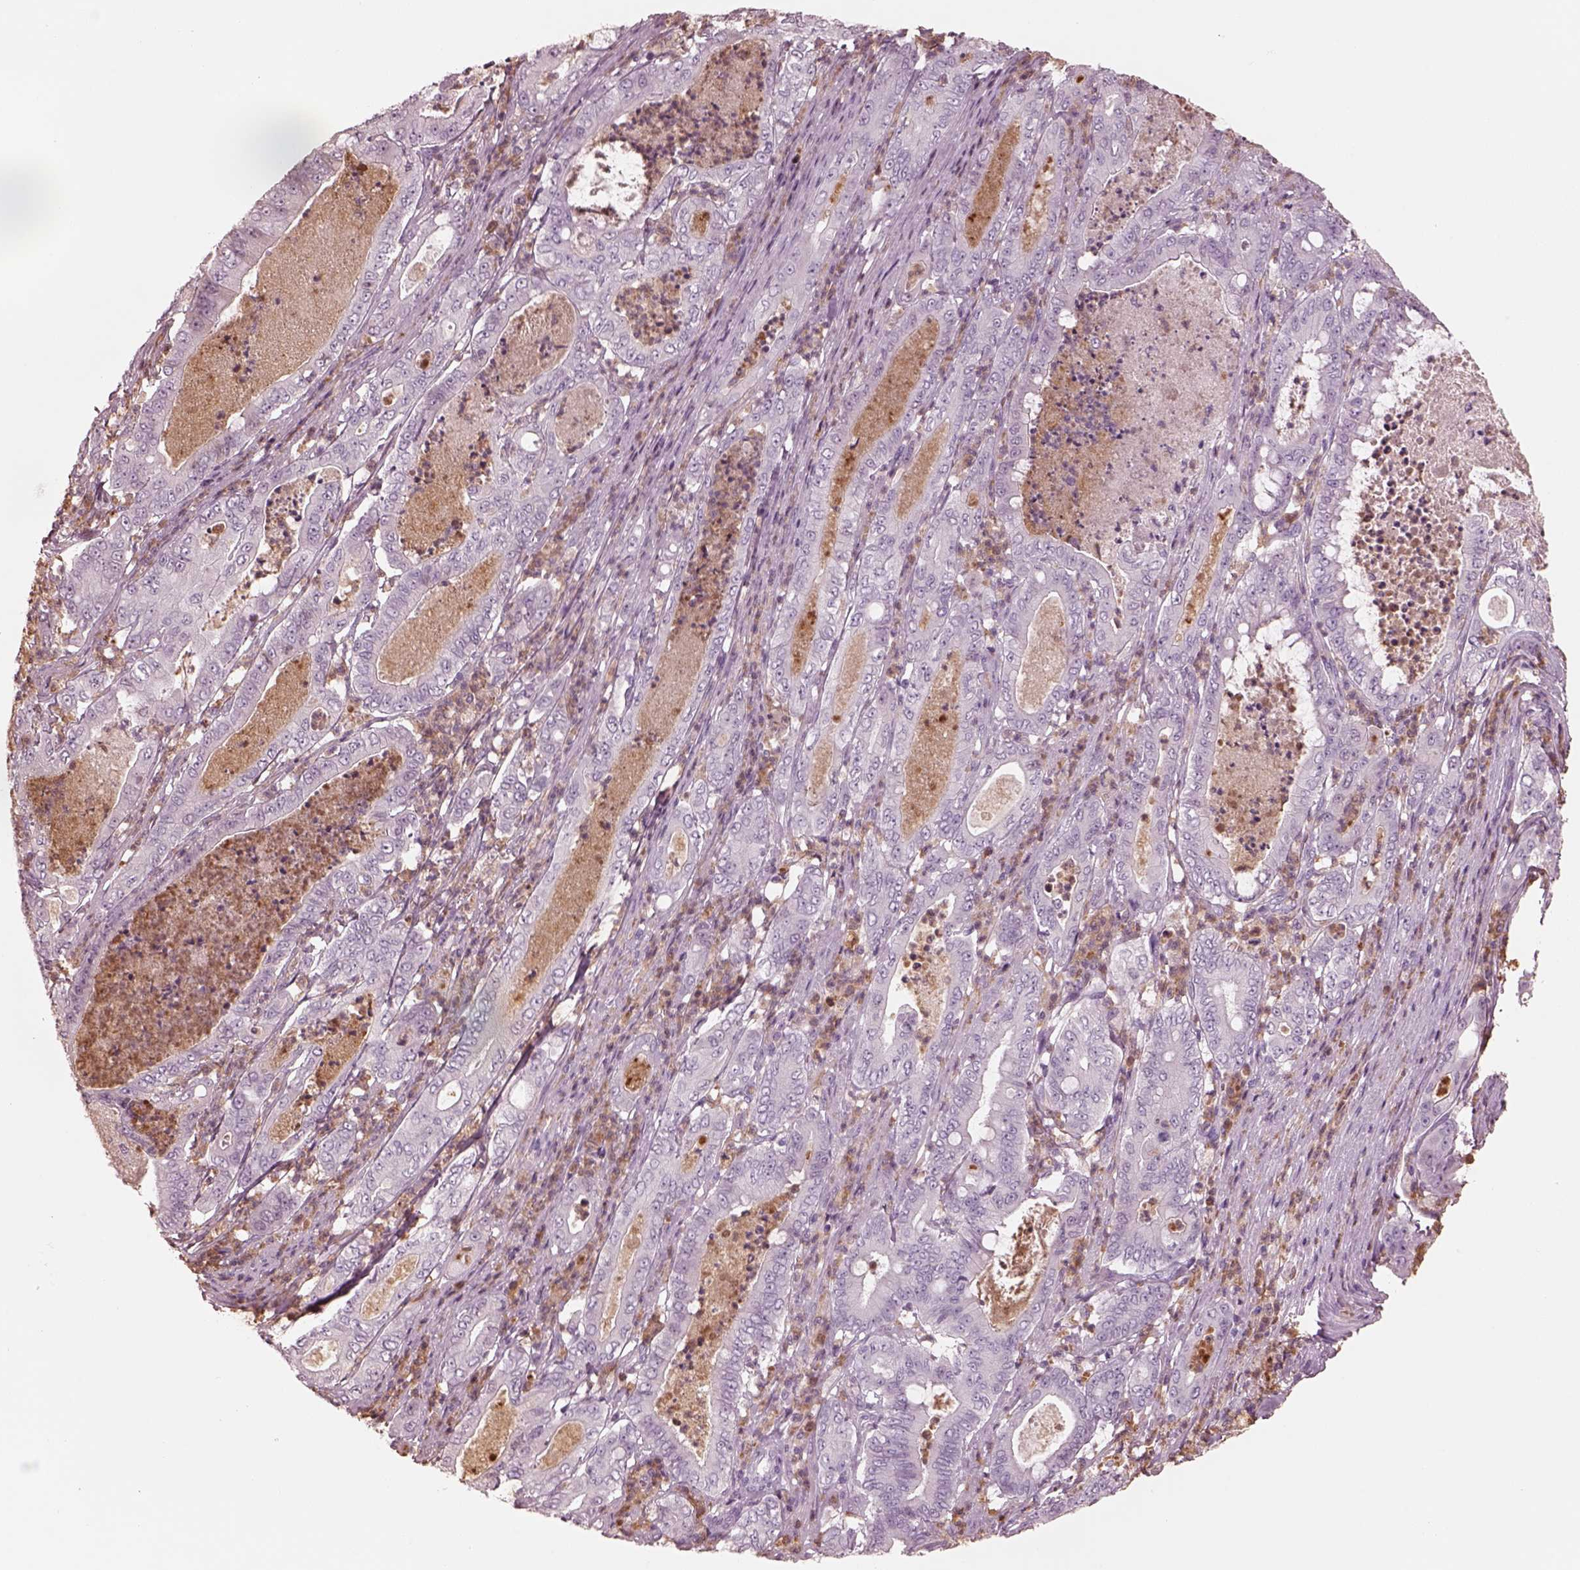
{"staining": {"intensity": "negative", "quantity": "none", "location": "none"}, "tissue": "pancreatic cancer", "cell_type": "Tumor cells", "image_type": "cancer", "snomed": [{"axis": "morphology", "description": "Adenocarcinoma, NOS"}, {"axis": "topography", "description": "Pancreas"}], "caption": "The immunohistochemistry (IHC) image has no significant expression in tumor cells of pancreatic cancer tissue.", "gene": "ELANE", "patient": {"sex": "male", "age": 71}}